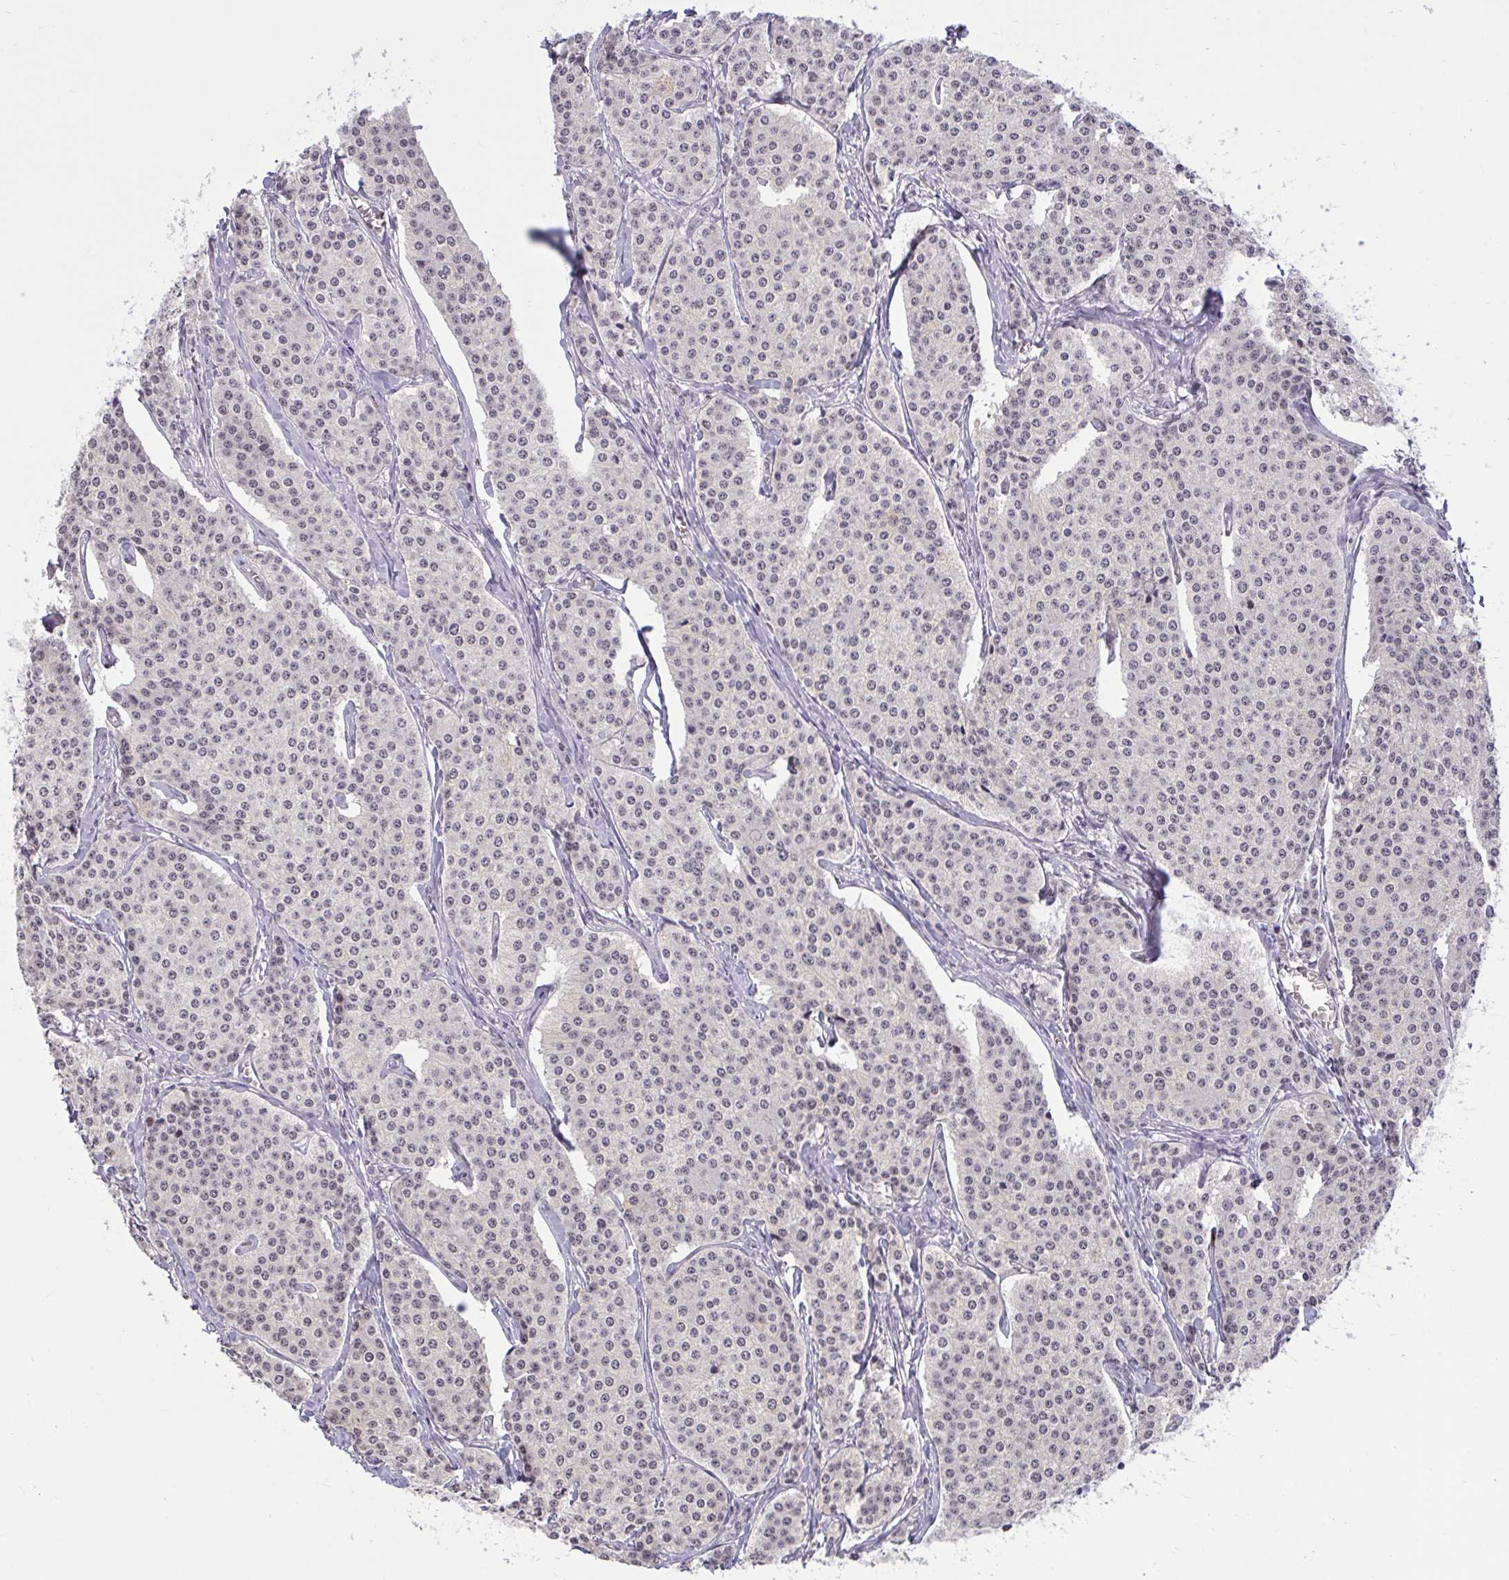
{"staining": {"intensity": "weak", "quantity": "<25%", "location": "nuclear"}, "tissue": "carcinoid", "cell_type": "Tumor cells", "image_type": "cancer", "snomed": [{"axis": "morphology", "description": "Carcinoid, malignant, NOS"}, {"axis": "topography", "description": "Small intestine"}], "caption": "Immunohistochemical staining of human carcinoid shows no significant staining in tumor cells.", "gene": "ZNF414", "patient": {"sex": "female", "age": 64}}